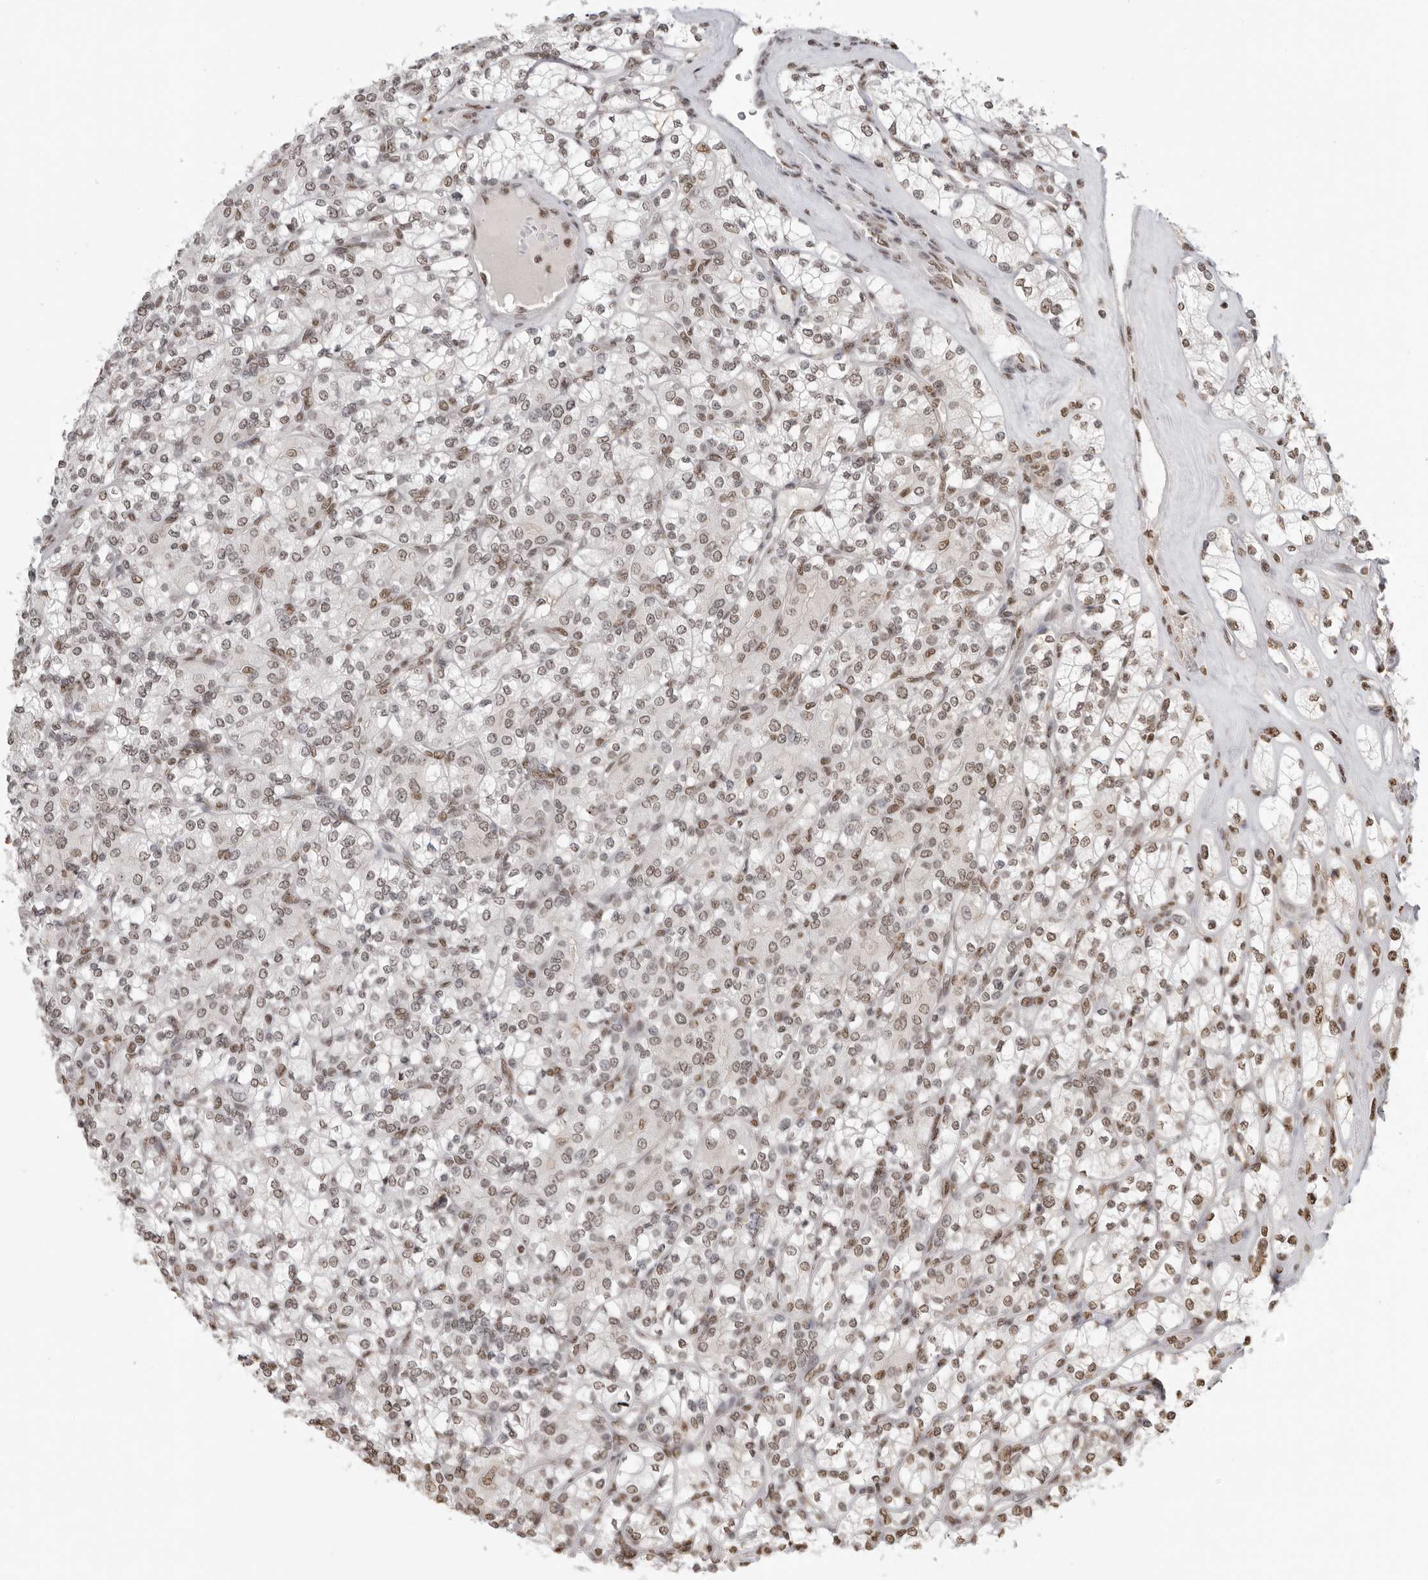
{"staining": {"intensity": "moderate", "quantity": "25%-75%", "location": "nuclear"}, "tissue": "renal cancer", "cell_type": "Tumor cells", "image_type": "cancer", "snomed": [{"axis": "morphology", "description": "Adenocarcinoma, NOS"}, {"axis": "topography", "description": "Kidney"}], "caption": "Protein staining shows moderate nuclear expression in approximately 25%-75% of tumor cells in adenocarcinoma (renal).", "gene": "RPA2", "patient": {"sex": "male", "age": 77}}